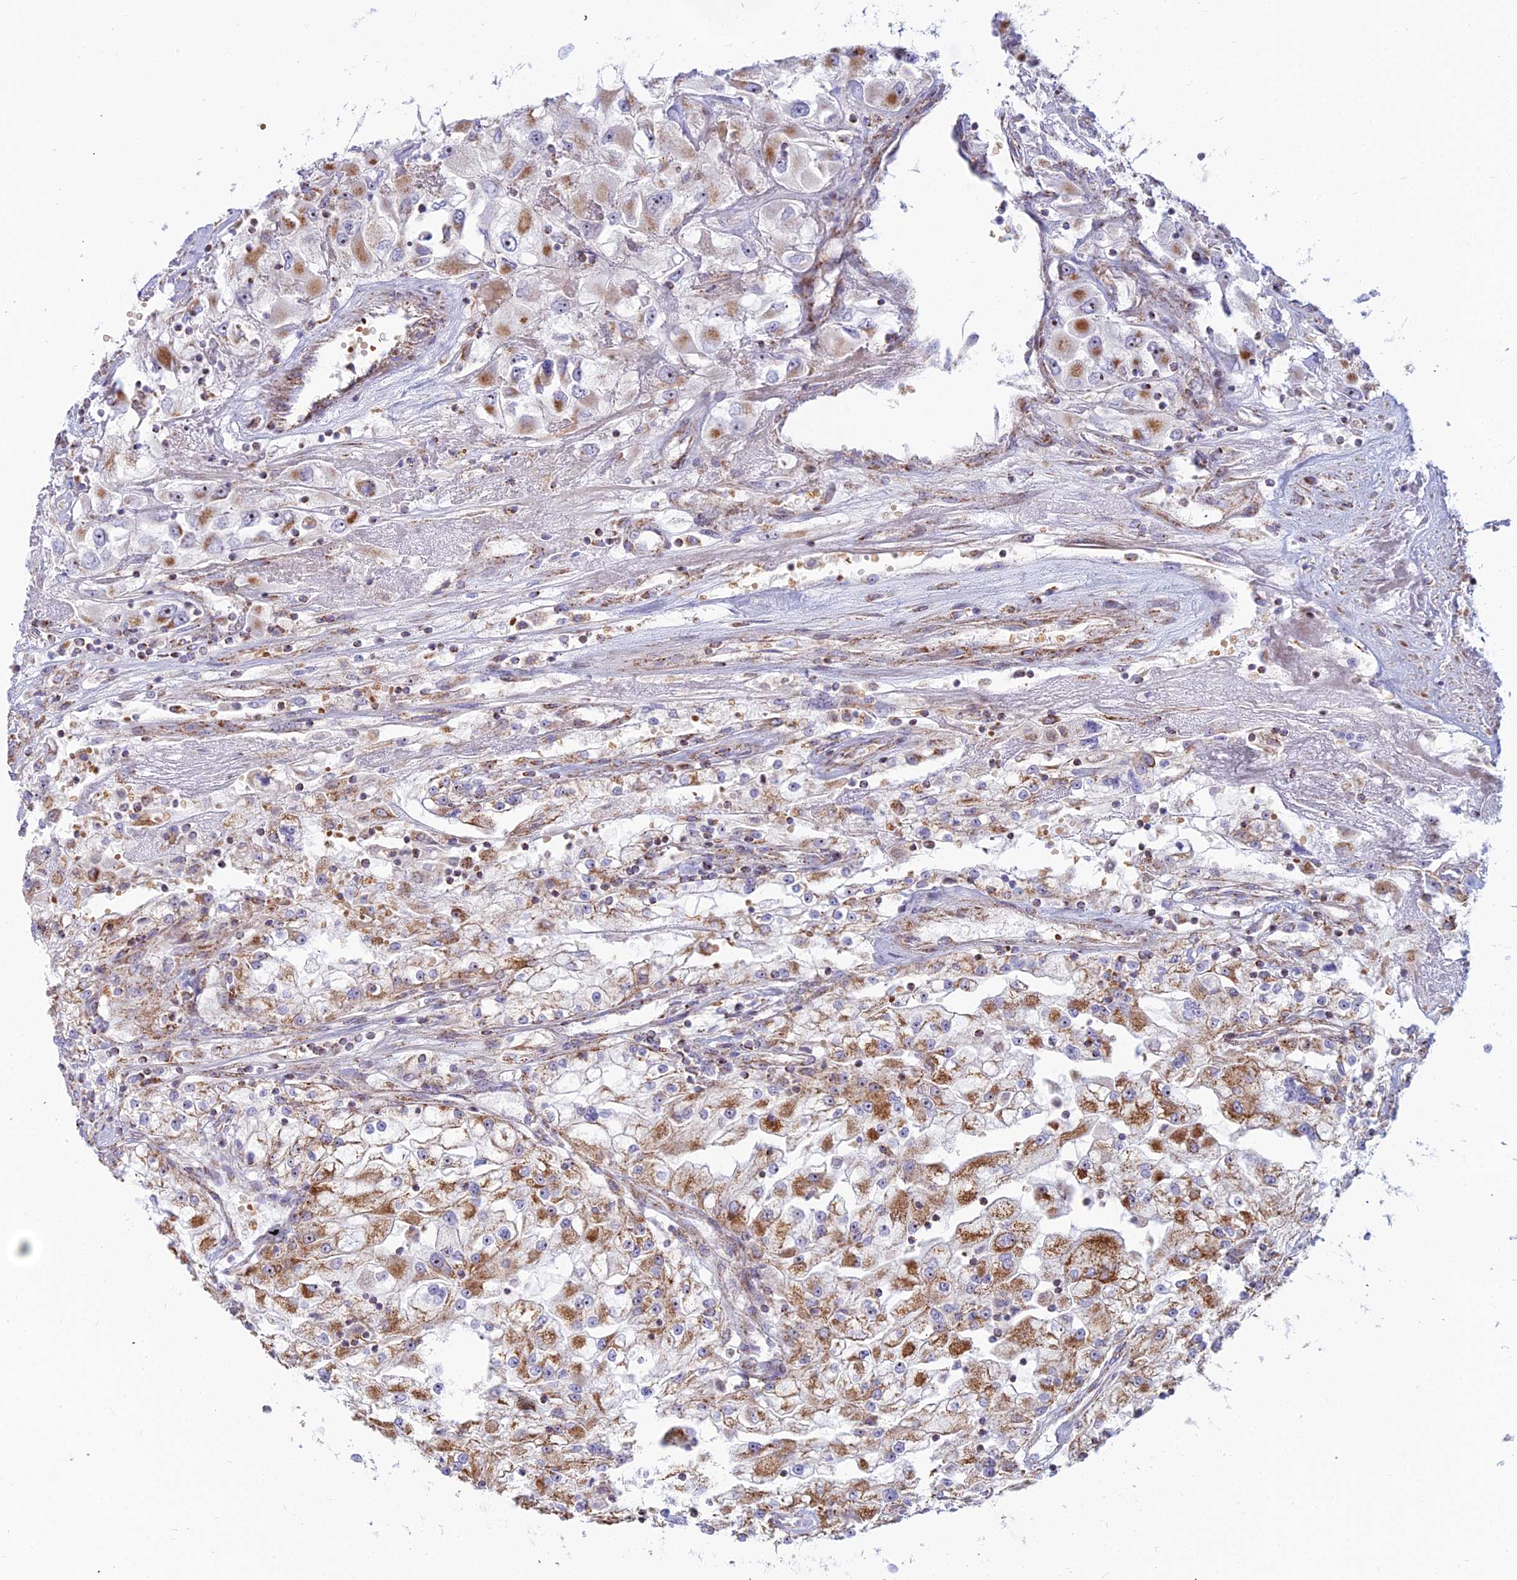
{"staining": {"intensity": "strong", "quantity": "25%-75%", "location": "cytoplasmic/membranous"}, "tissue": "renal cancer", "cell_type": "Tumor cells", "image_type": "cancer", "snomed": [{"axis": "morphology", "description": "Adenocarcinoma, NOS"}, {"axis": "topography", "description": "Kidney"}], "caption": "Renal adenocarcinoma tissue exhibits strong cytoplasmic/membranous expression in about 25%-75% of tumor cells", "gene": "SLC35F4", "patient": {"sex": "female", "age": 52}}